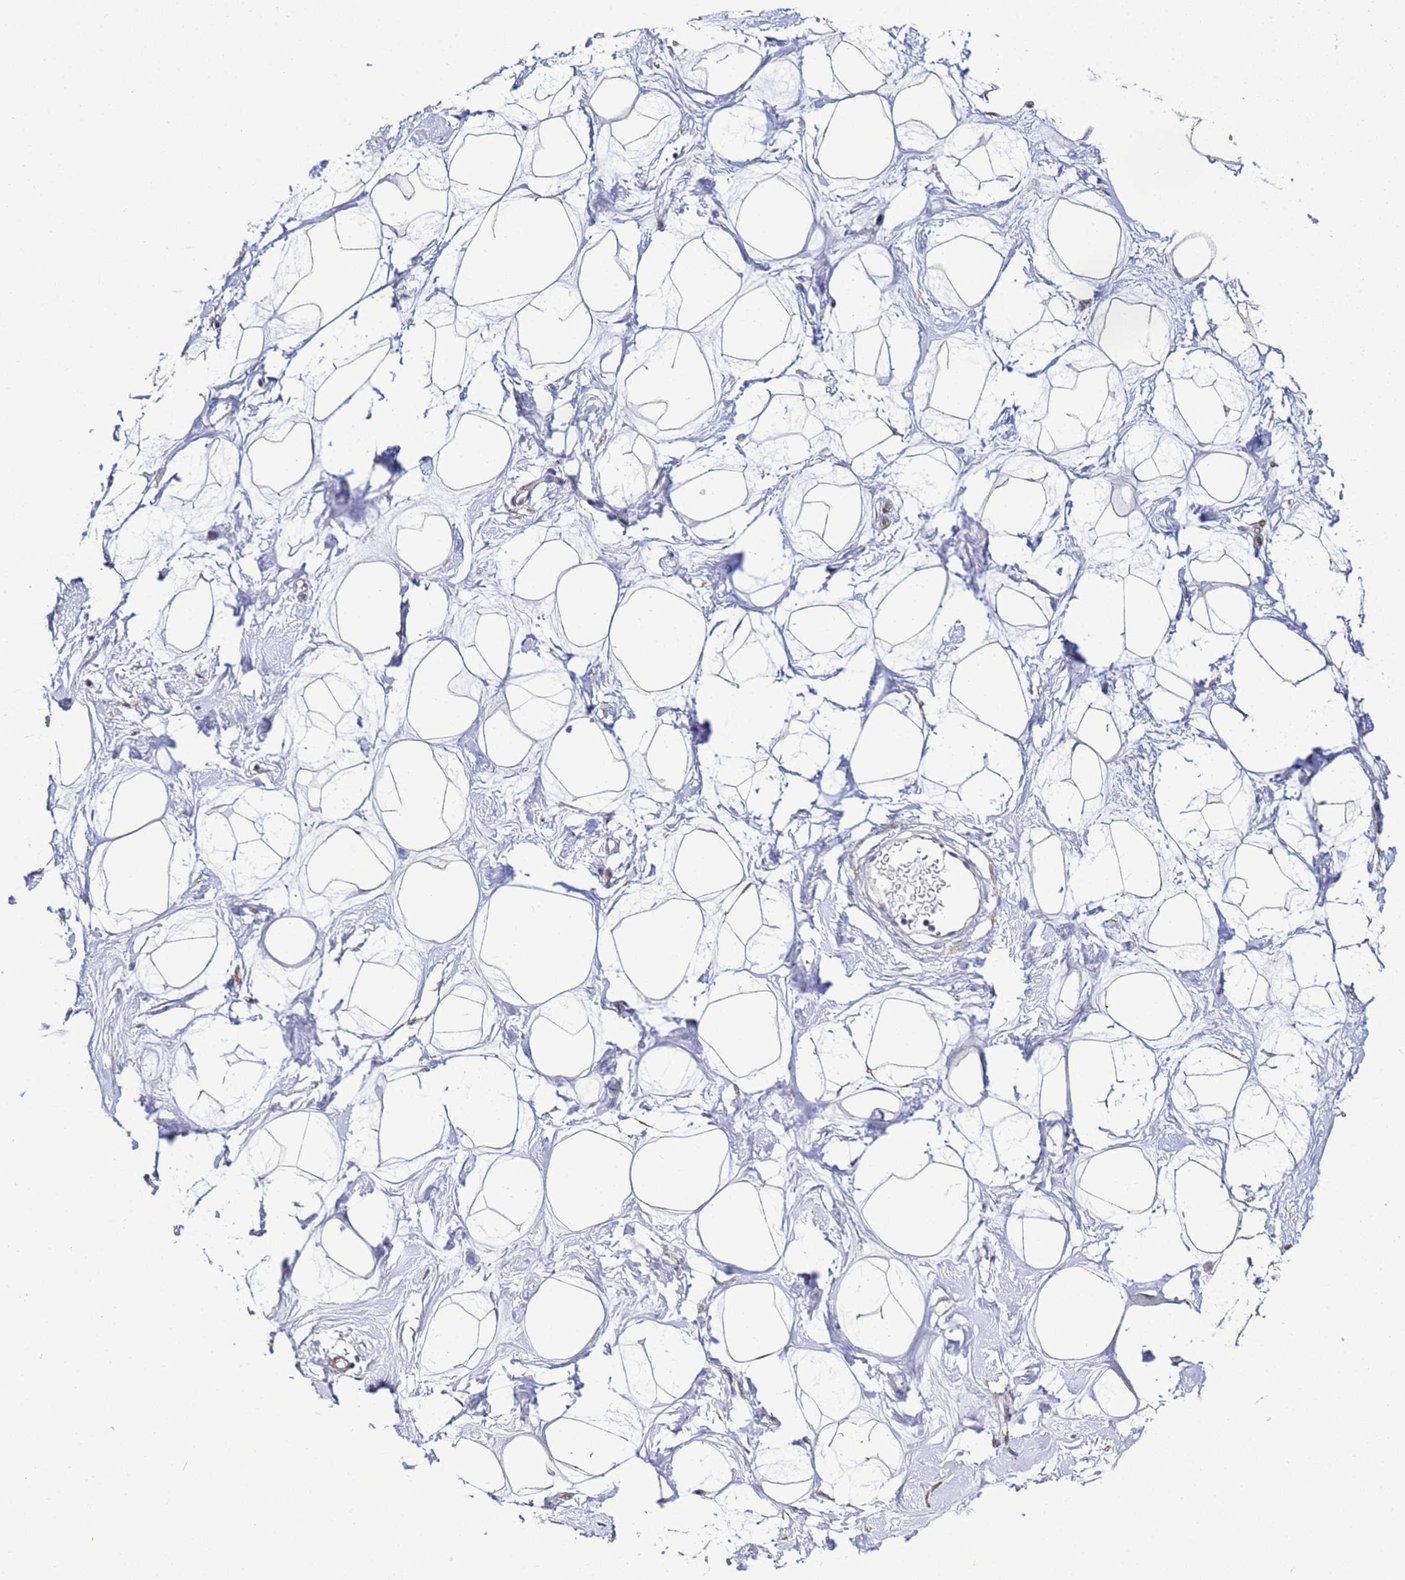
{"staining": {"intensity": "negative", "quantity": "none", "location": "none"}, "tissue": "breast", "cell_type": "Adipocytes", "image_type": "normal", "snomed": [{"axis": "morphology", "description": "Normal tissue, NOS"}, {"axis": "morphology", "description": "Adenoma, NOS"}, {"axis": "topography", "description": "Breast"}], "caption": "IHC of benign human breast shows no staining in adipocytes.", "gene": "ENOPH1", "patient": {"sex": "female", "age": 23}}